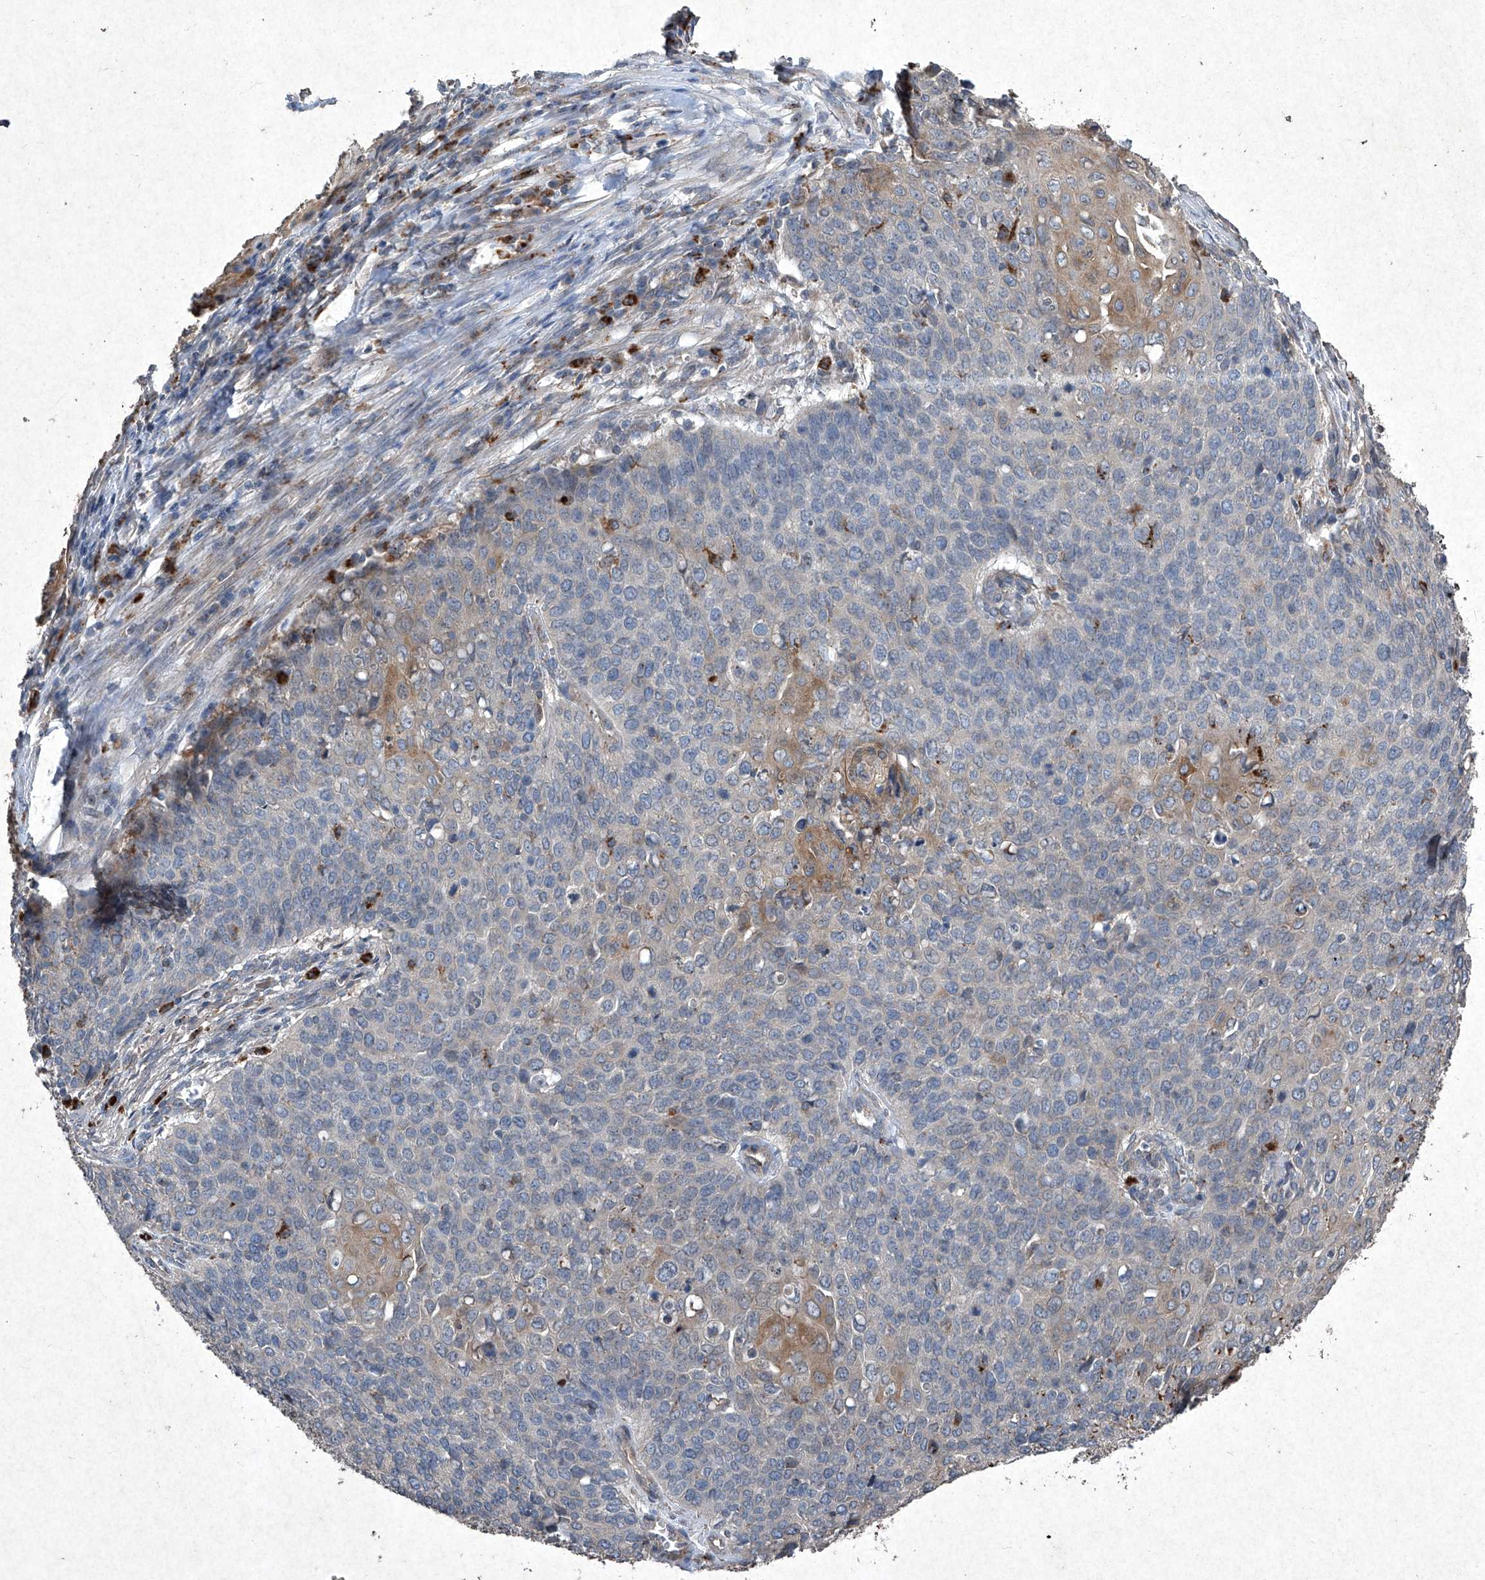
{"staining": {"intensity": "moderate", "quantity": "<25%", "location": "cytoplasmic/membranous"}, "tissue": "cervical cancer", "cell_type": "Tumor cells", "image_type": "cancer", "snomed": [{"axis": "morphology", "description": "Squamous cell carcinoma, NOS"}, {"axis": "topography", "description": "Cervix"}], "caption": "DAB immunohistochemical staining of cervical cancer shows moderate cytoplasmic/membranous protein positivity in approximately <25% of tumor cells. (Brightfield microscopy of DAB IHC at high magnification).", "gene": "MED16", "patient": {"sex": "female", "age": 39}}